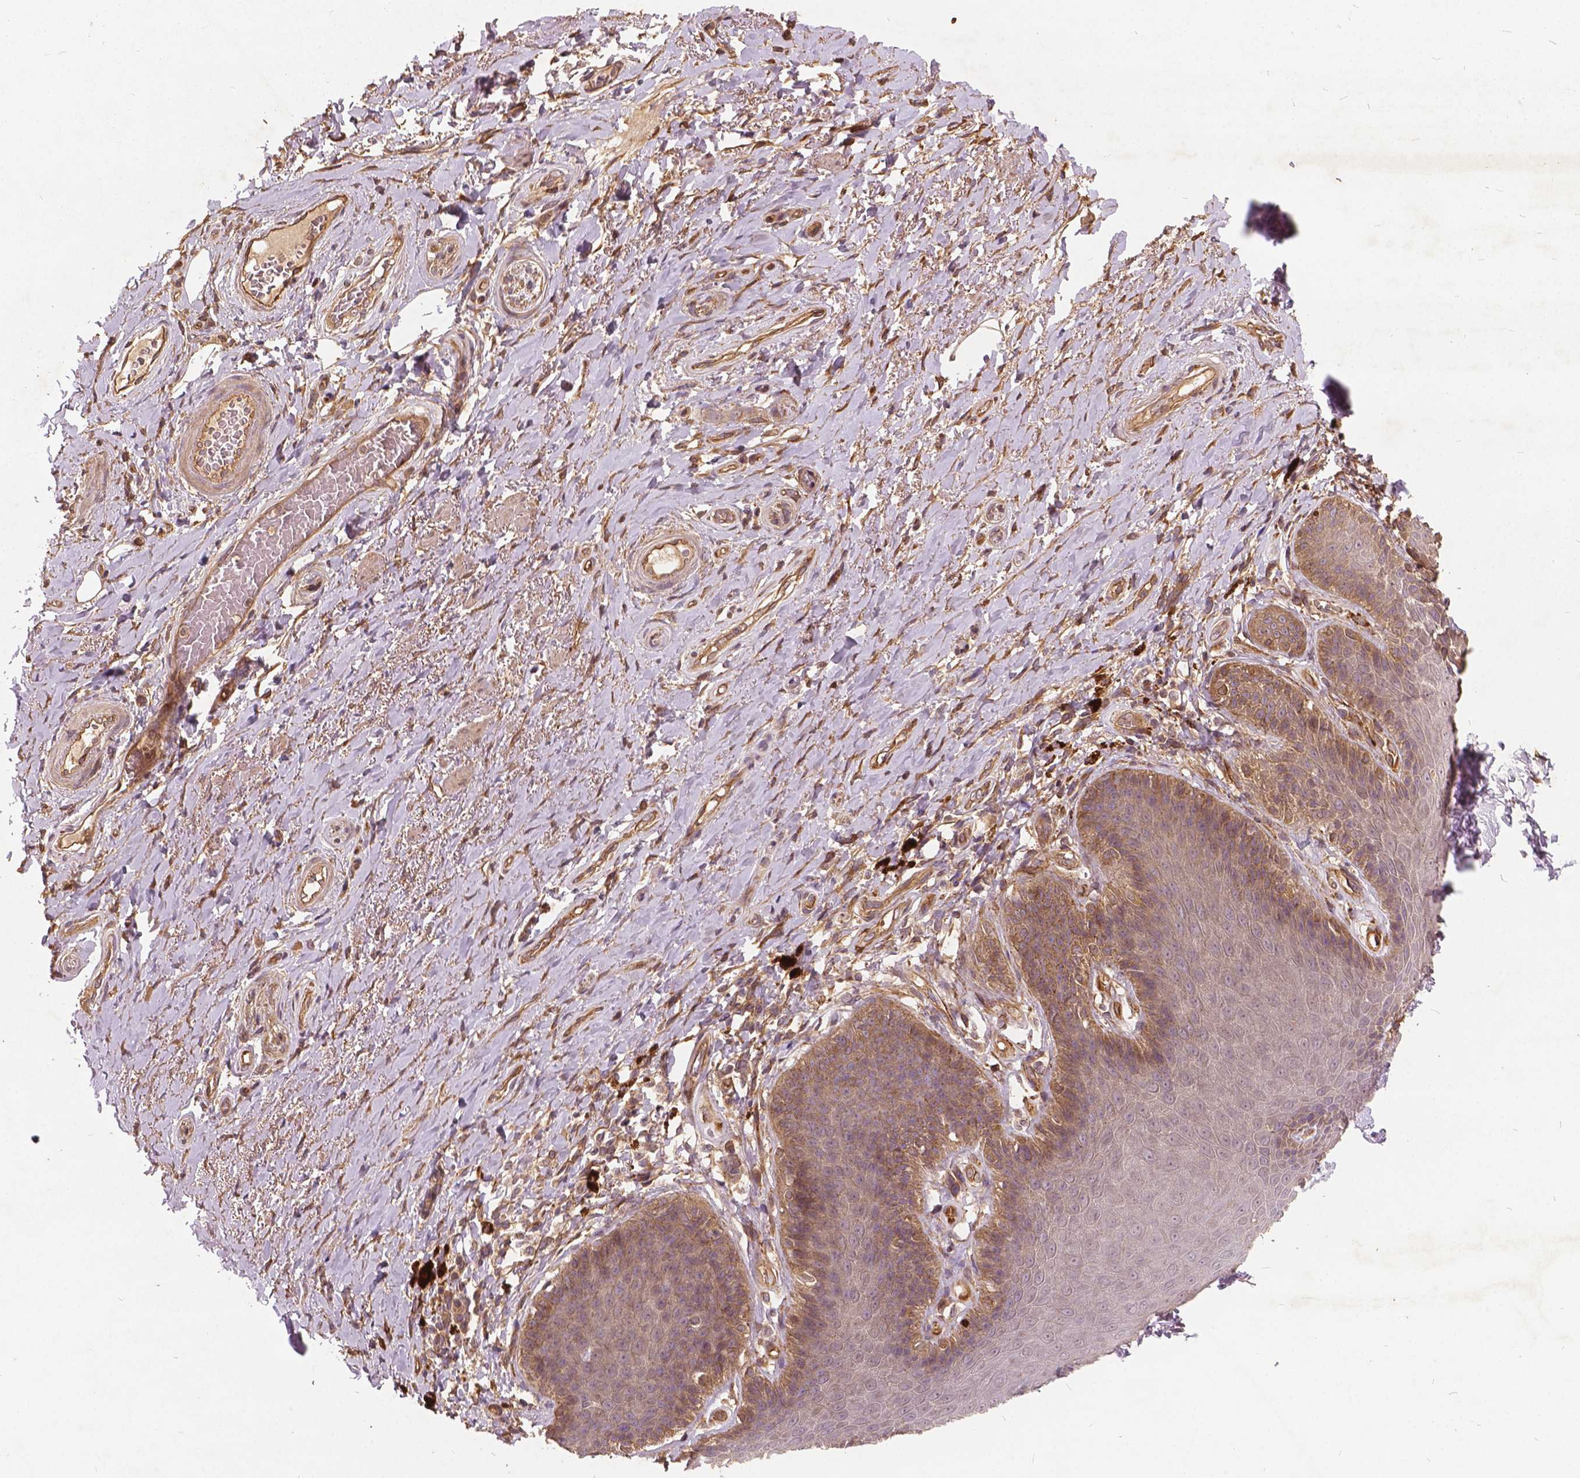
{"staining": {"intensity": "moderate", "quantity": ">75%", "location": "cytoplasmic/membranous"}, "tissue": "adipose tissue", "cell_type": "Adipocytes", "image_type": "normal", "snomed": [{"axis": "morphology", "description": "Normal tissue, NOS"}, {"axis": "topography", "description": "Anal"}, {"axis": "topography", "description": "Peripheral nerve tissue"}], "caption": "IHC of benign human adipose tissue demonstrates medium levels of moderate cytoplasmic/membranous staining in approximately >75% of adipocytes.", "gene": "UBXN2A", "patient": {"sex": "male", "age": 53}}